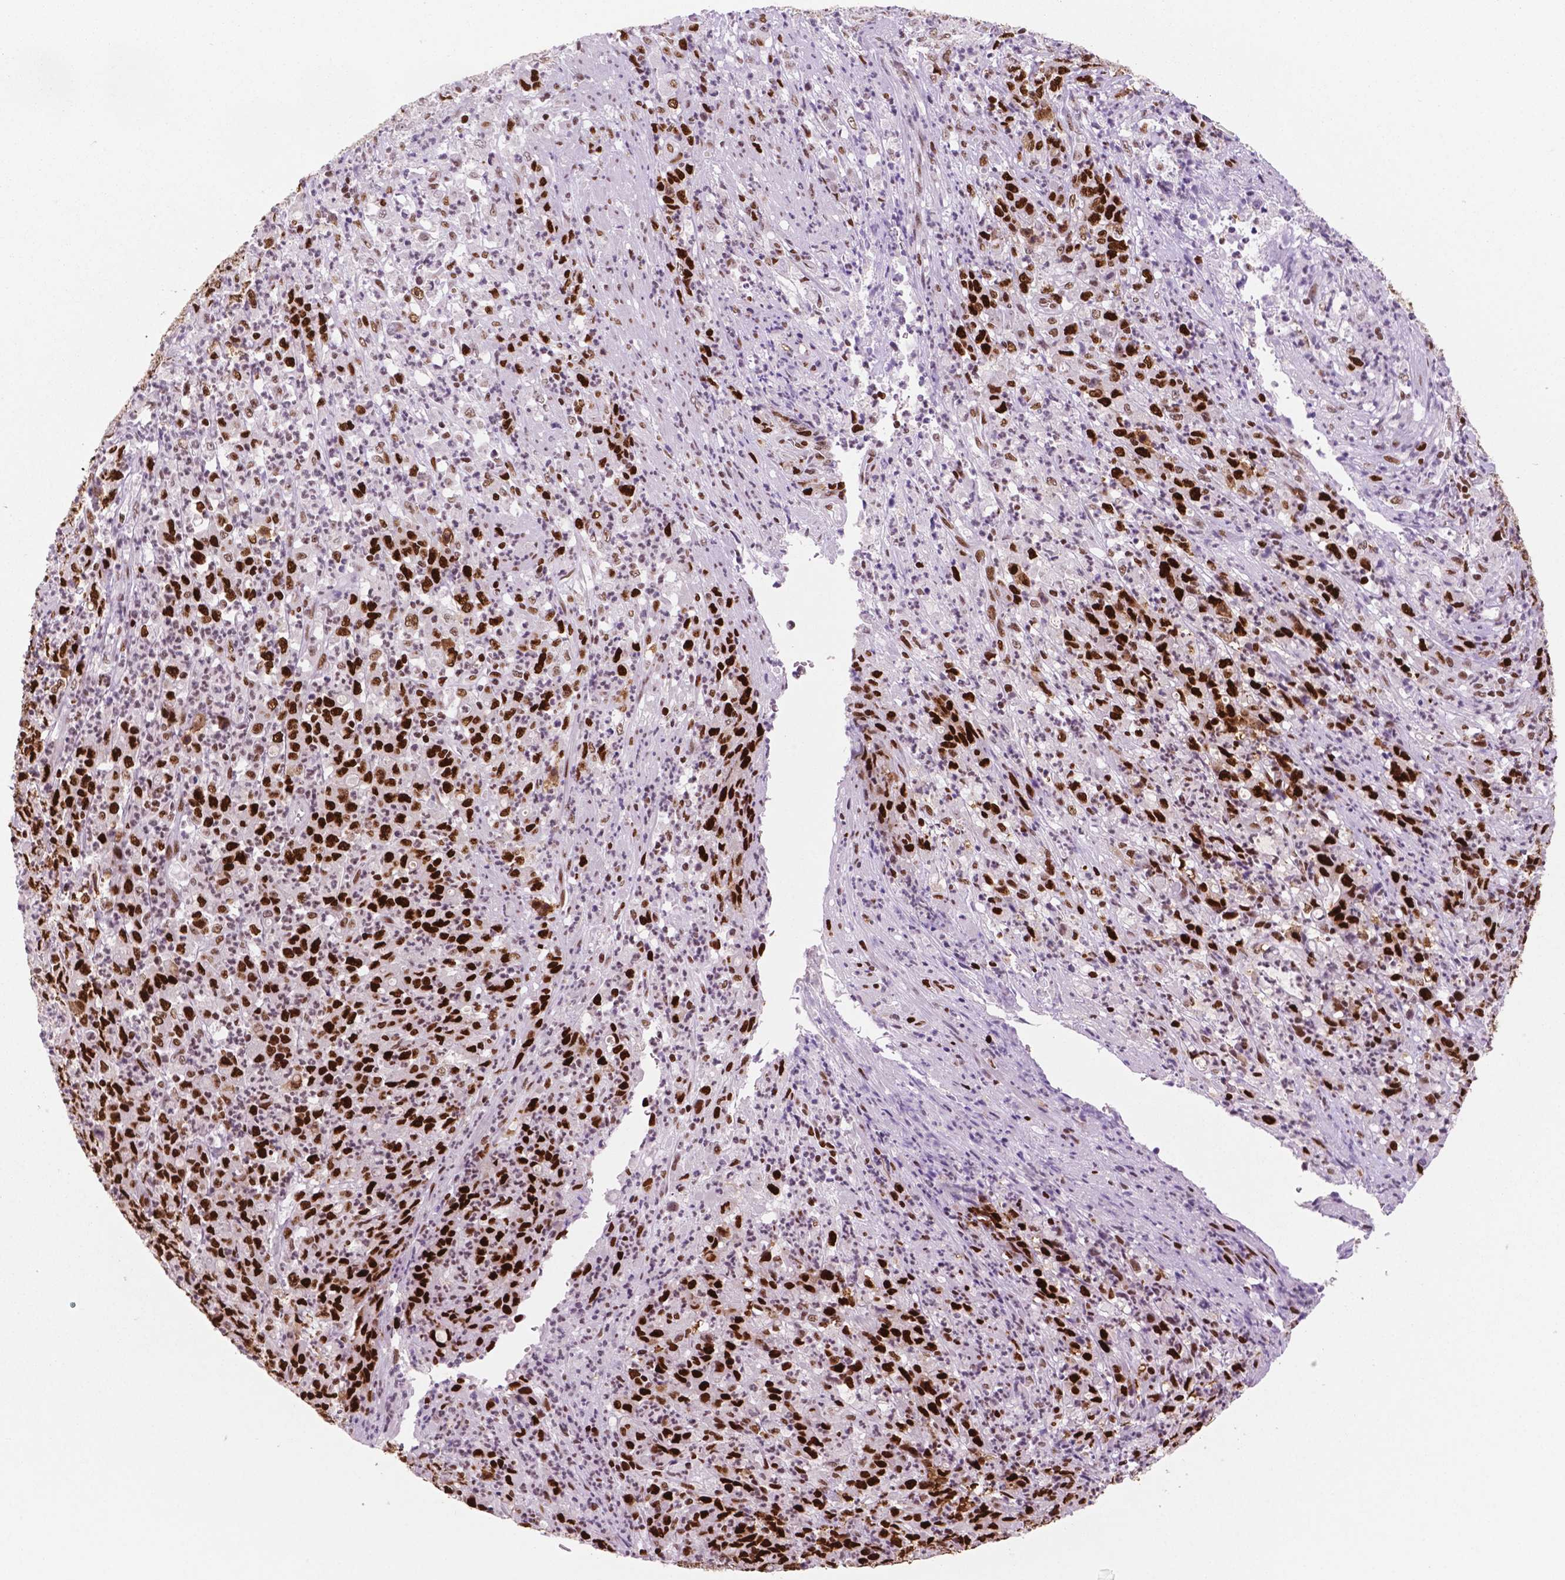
{"staining": {"intensity": "strong", "quantity": ">75%", "location": "nuclear"}, "tissue": "stomach cancer", "cell_type": "Tumor cells", "image_type": "cancer", "snomed": [{"axis": "morphology", "description": "Adenocarcinoma, NOS"}, {"axis": "topography", "description": "Stomach, lower"}], "caption": "Stomach cancer (adenocarcinoma) was stained to show a protein in brown. There is high levels of strong nuclear staining in about >75% of tumor cells.", "gene": "MSH6", "patient": {"sex": "female", "age": 71}}